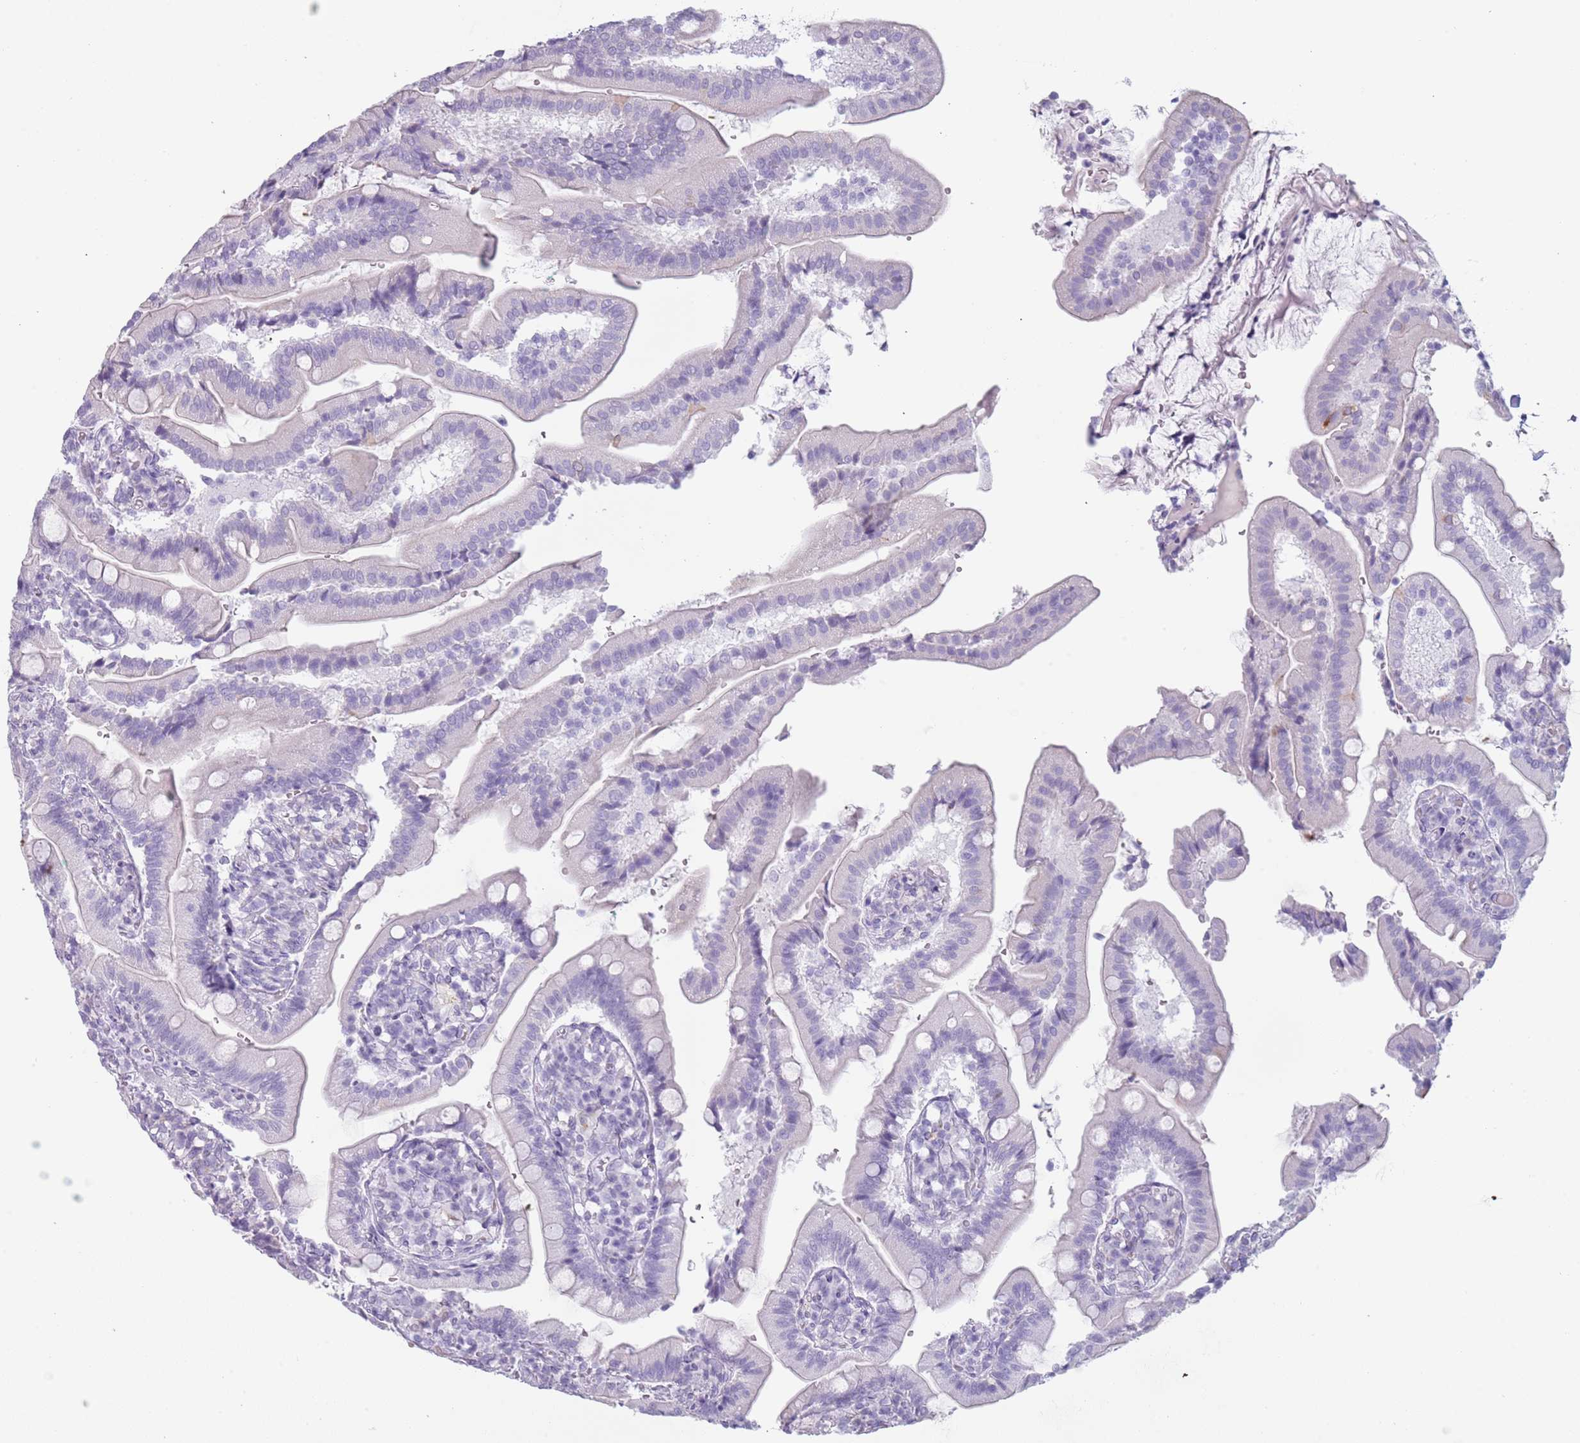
{"staining": {"intensity": "weak", "quantity": "<25%", "location": "cytoplasmic/membranous"}, "tissue": "duodenum", "cell_type": "Glandular cells", "image_type": "normal", "snomed": [{"axis": "morphology", "description": "Normal tissue, NOS"}, {"axis": "topography", "description": "Duodenum"}], "caption": "Histopathology image shows no significant protein staining in glandular cells of normal duodenum. (DAB (3,3'-diaminobenzidine) immunohistochemistry (IHC), high magnification).", "gene": "COLEC12", "patient": {"sex": "female", "age": 67}}